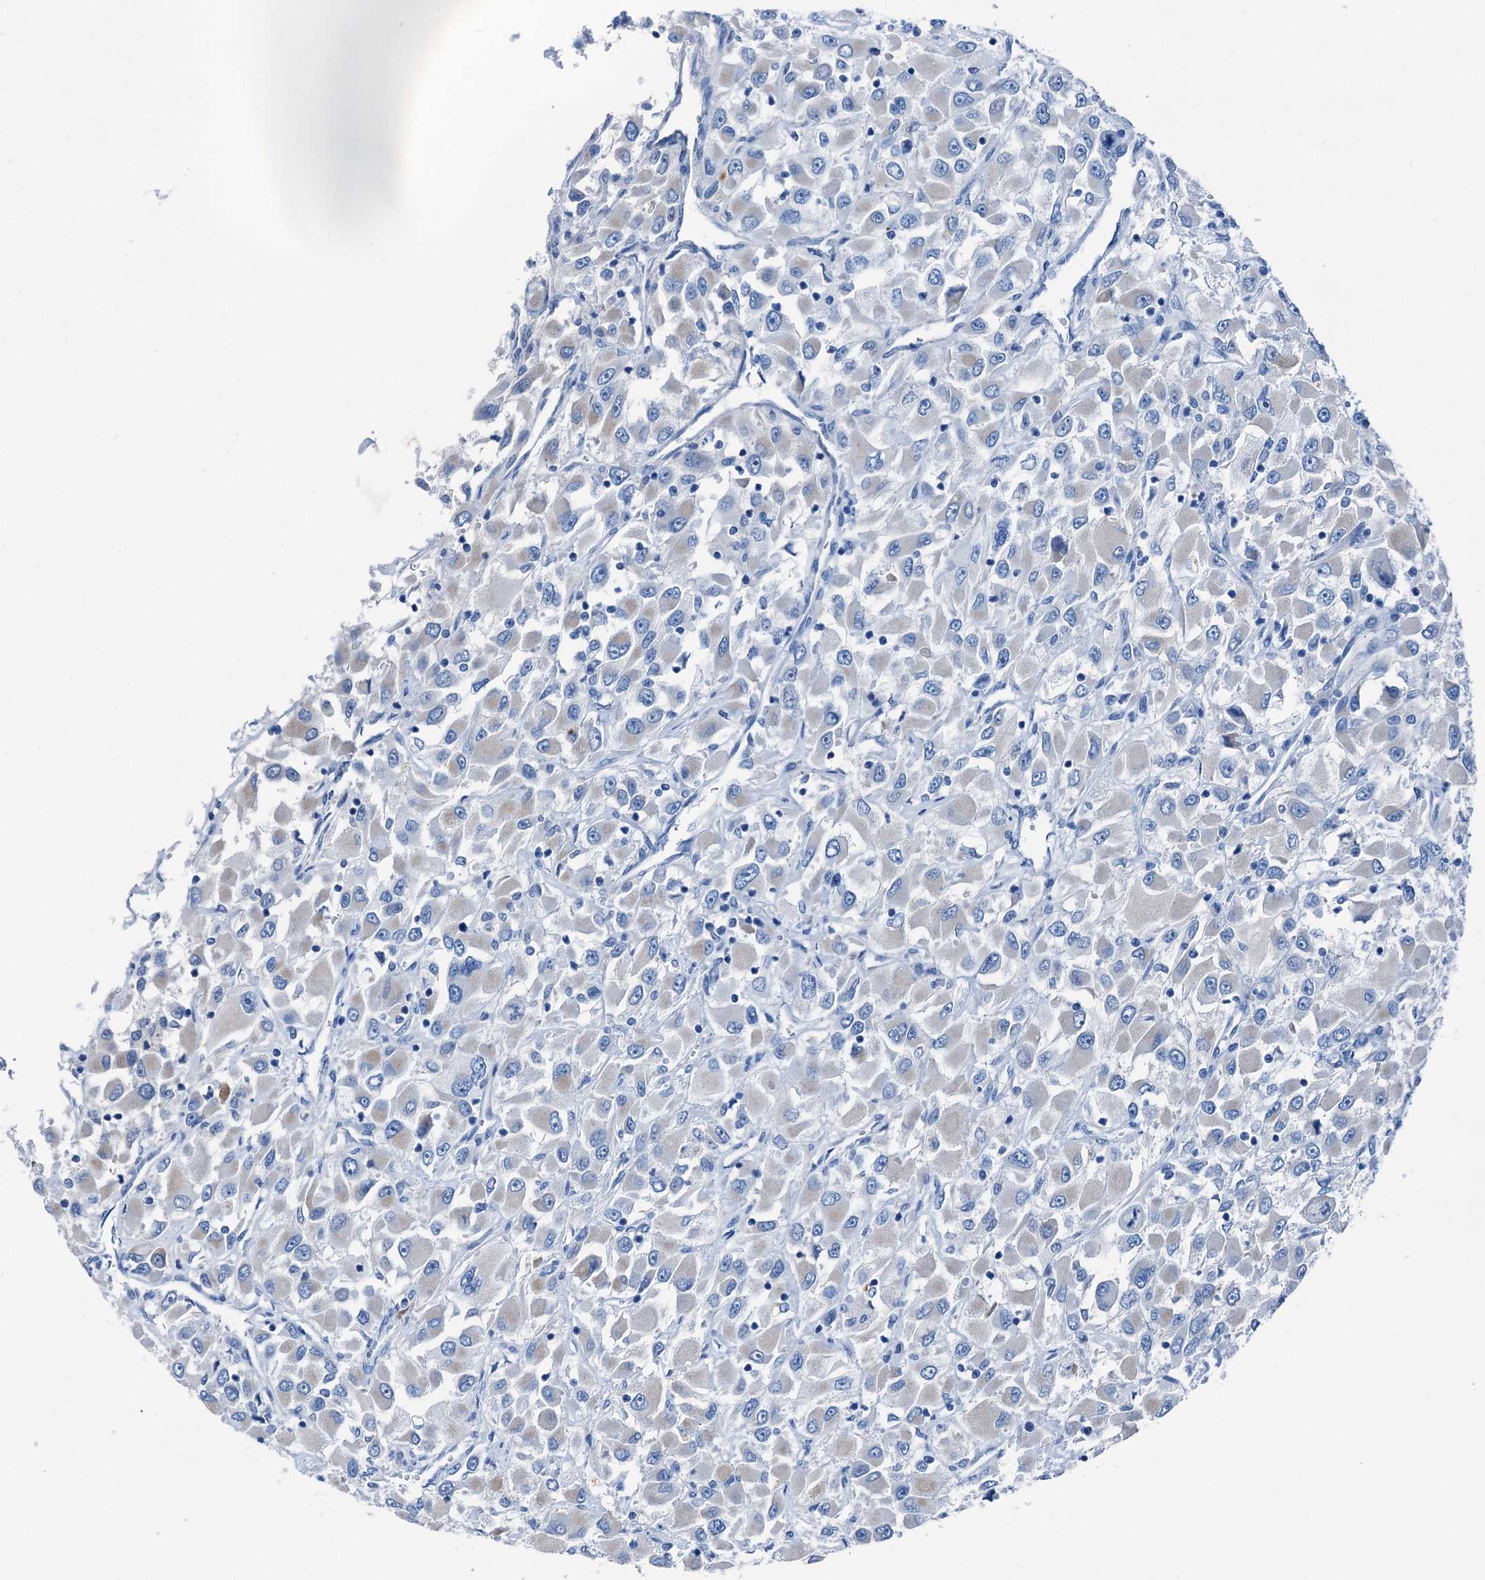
{"staining": {"intensity": "negative", "quantity": "none", "location": "none"}, "tissue": "renal cancer", "cell_type": "Tumor cells", "image_type": "cancer", "snomed": [{"axis": "morphology", "description": "Adenocarcinoma, NOS"}, {"axis": "topography", "description": "Kidney"}], "caption": "Tumor cells are negative for brown protein staining in adenocarcinoma (renal).", "gene": "C1QTNF4", "patient": {"sex": "female", "age": 52}}